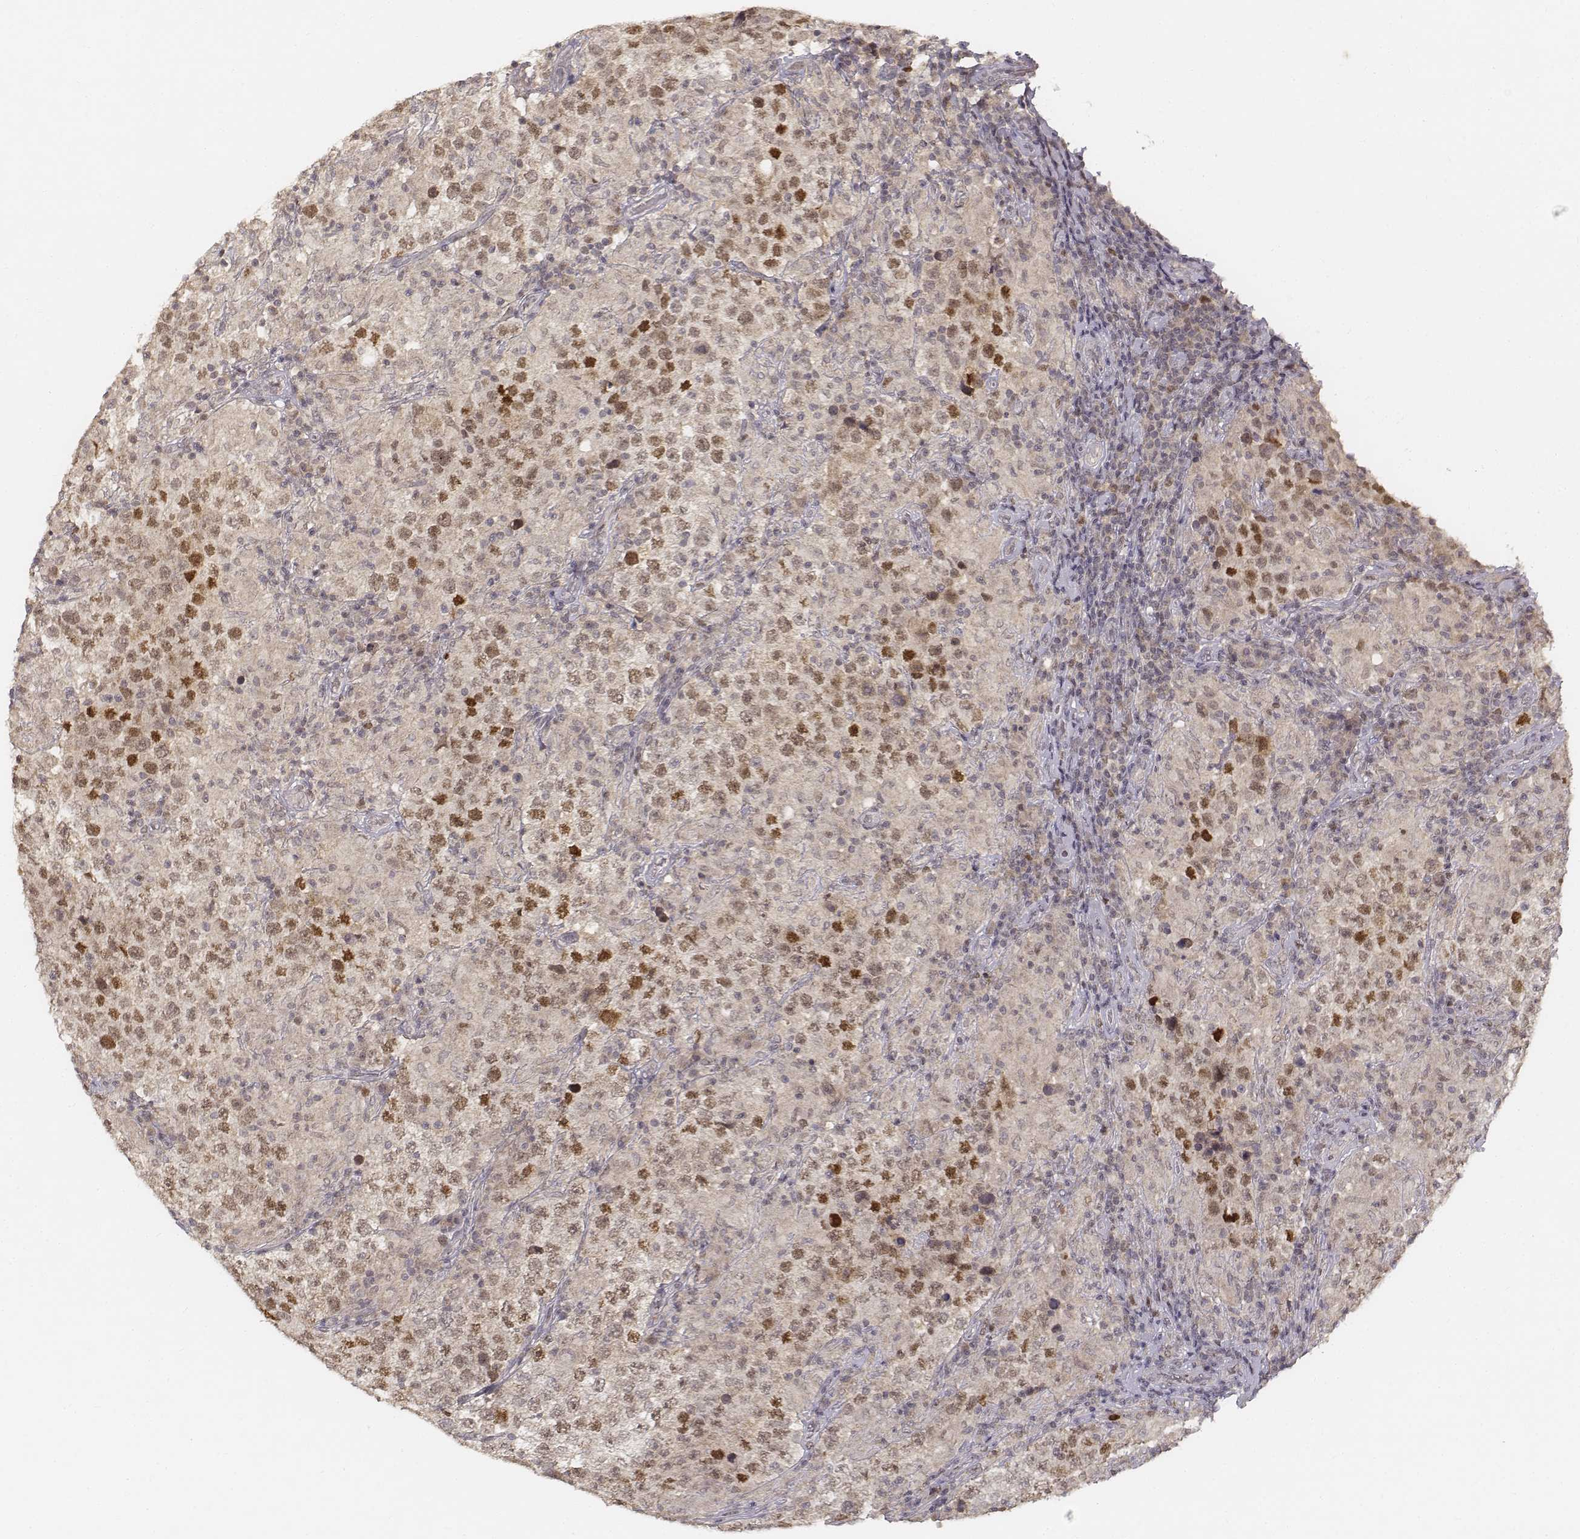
{"staining": {"intensity": "moderate", "quantity": "<25%", "location": "nuclear"}, "tissue": "testis cancer", "cell_type": "Tumor cells", "image_type": "cancer", "snomed": [{"axis": "morphology", "description": "Seminoma, NOS"}, {"axis": "morphology", "description": "Carcinoma, Embryonal, NOS"}, {"axis": "topography", "description": "Testis"}], "caption": "Immunohistochemistry (DAB (3,3'-diaminobenzidine)) staining of seminoma (testis) displays moderate nuclear protein staining in approximately <25% of tumor cells.", "gene": "FANCD2", "patient": {"sex": "male", "age": 41}}